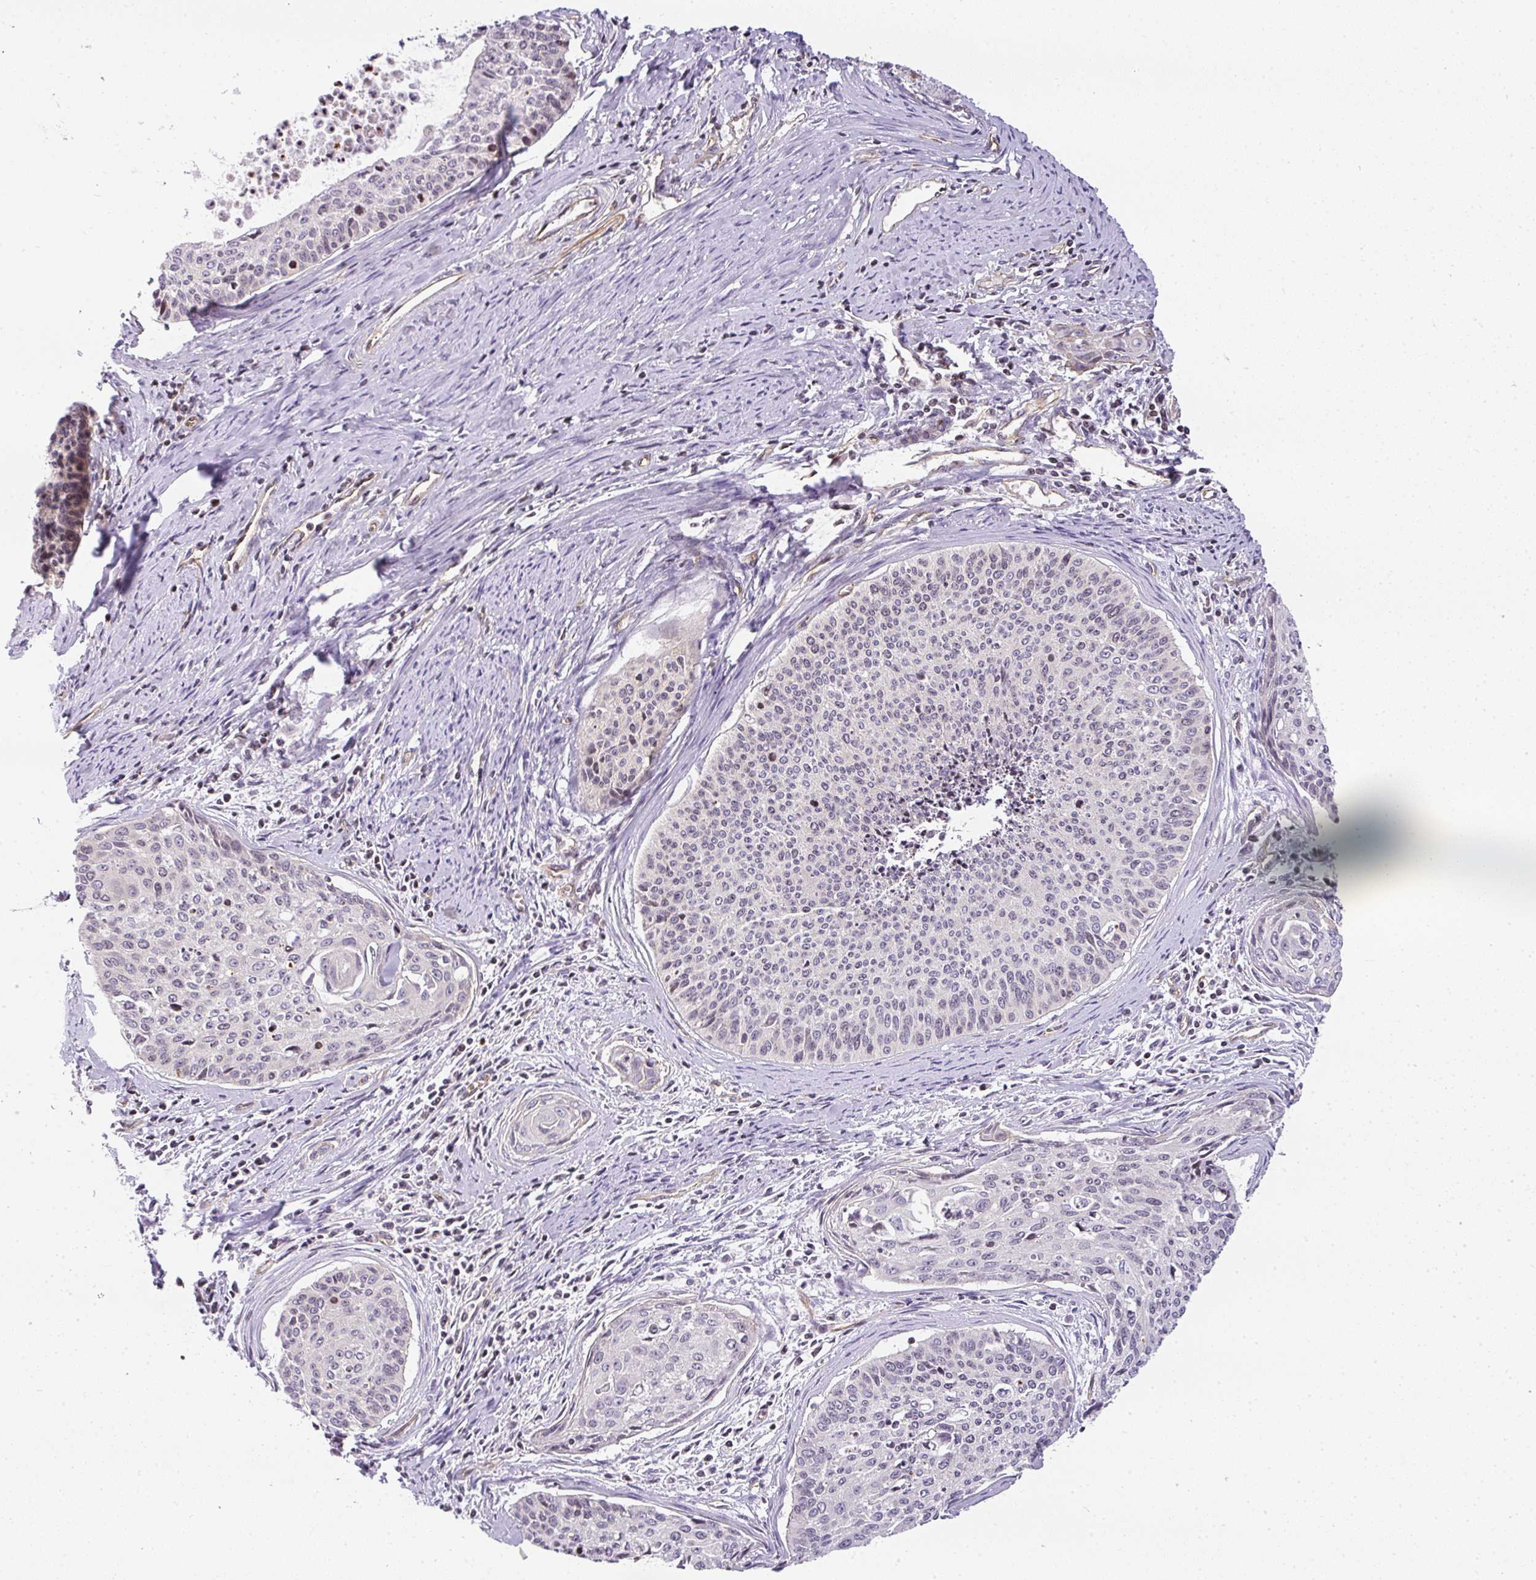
{"staining": {"intensity": "negative", "quantity": "none", "location": "none"}, "tissue": "cervical cancer", "cell_type": "Tumor cells", "image_type": "cancer", "snomed": [{"axis": "morphology", "description": "Squamous cell carcinoma, NOS"}, {"axis": "topography", "description": "Cervix"}], "caption": "There is no significant expression in tumor cells of squamous cell carcinoma (cervical).", "gene": "OR11H4", "patient": {"sex": "female", "age": 55}}